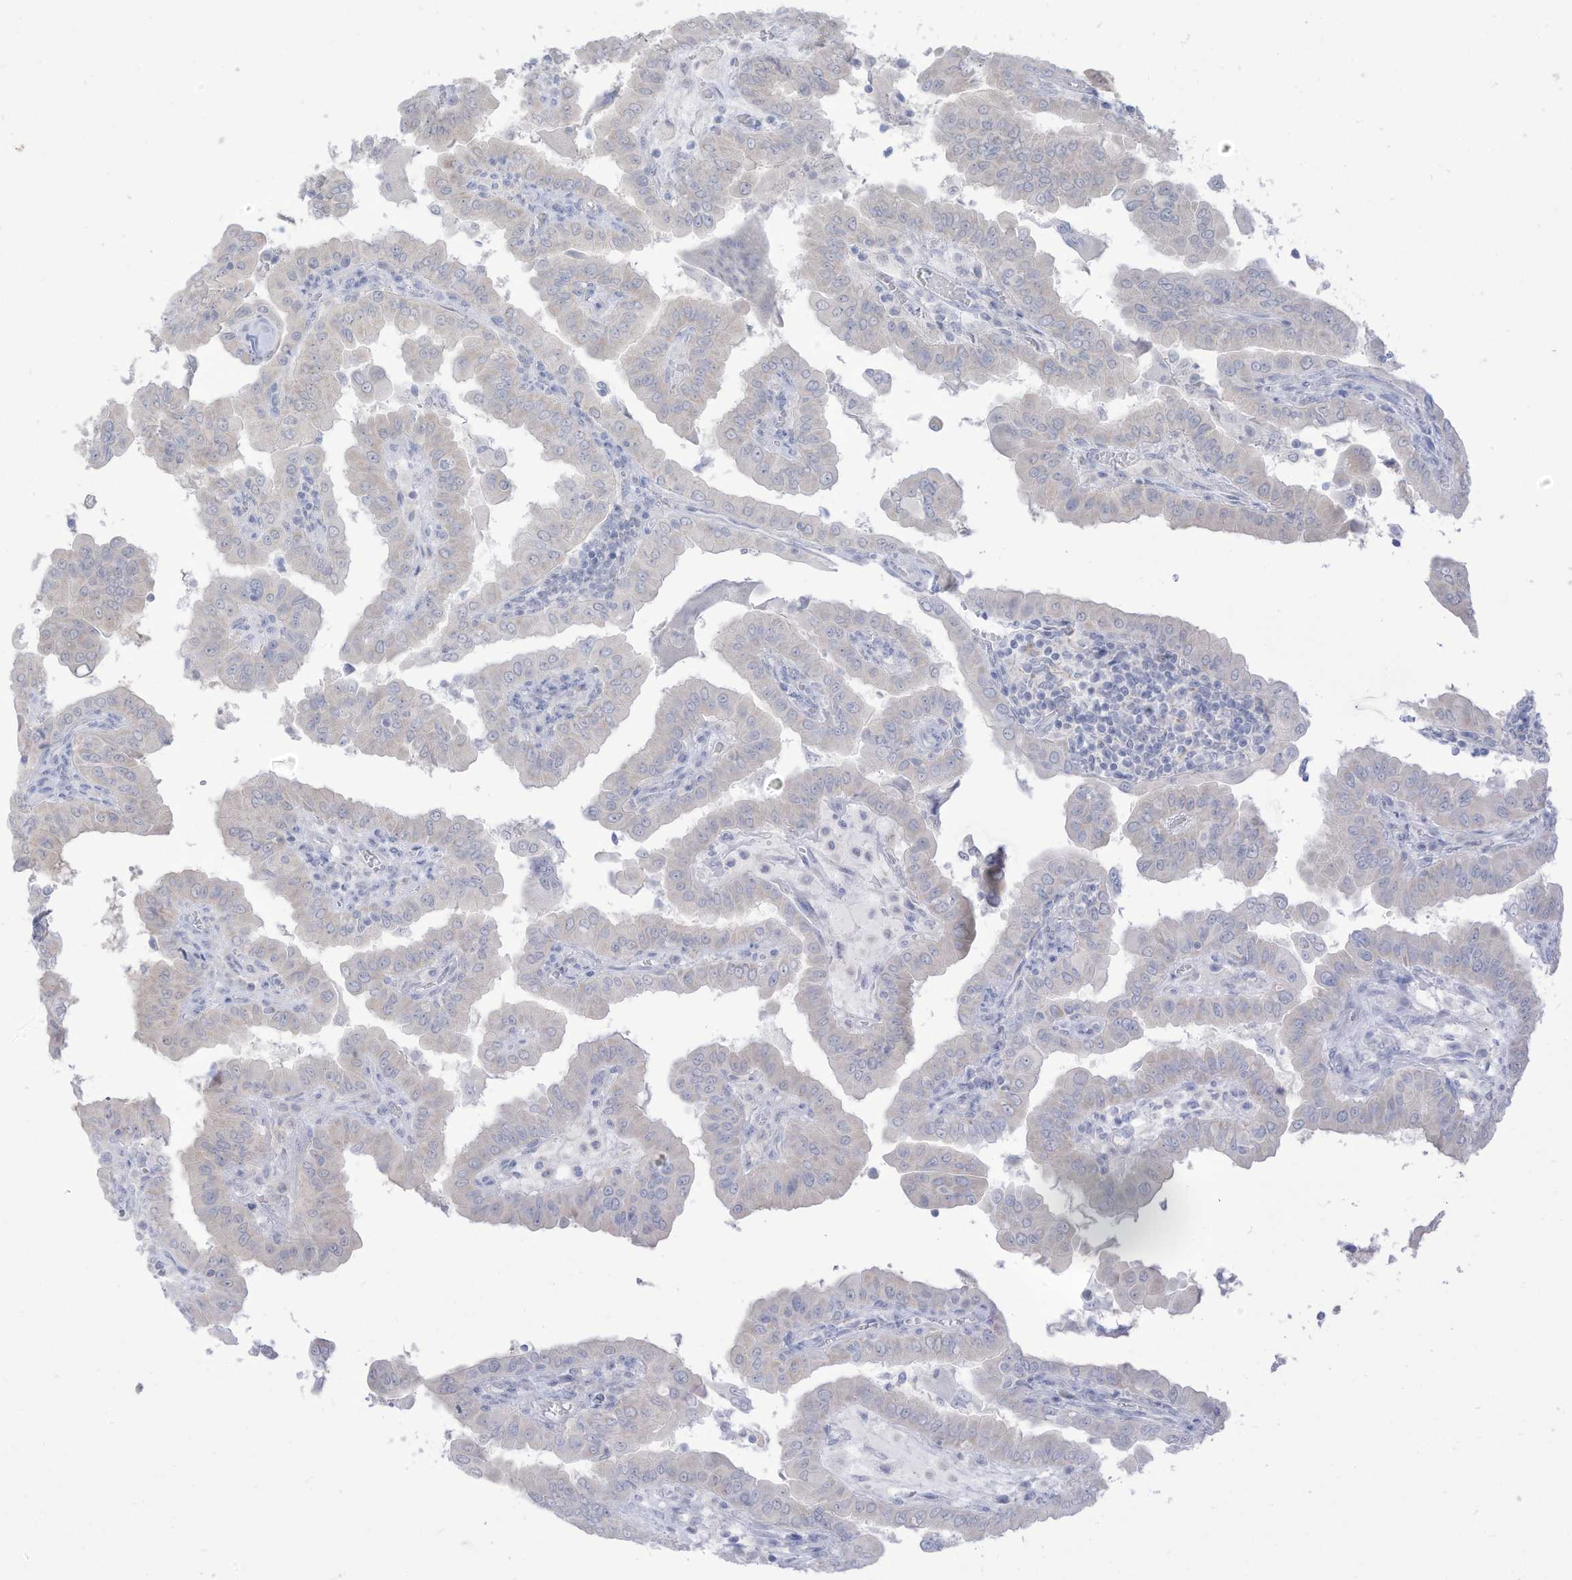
{"staining": {"intensity": "negative", "quantity": "none", "location": "none"}, "tissue": "thyroid cancer", "cell_type": "Tumor cells", "image_type": "cancer", "snomed": [{"axis": "morphology", "description": "Papillary adenocarcinoma, NOS"}, {"axis": "topography", "description": "Thyroid gland"}], "caption": "This is an immunohistochemistry (IHC) micrograph of human thyroid cancer (papillary adenocarcinoma). There is no positivity in tumor cells.", "gene": "OGT", "patient": {"sex": "male", "age": 33}}